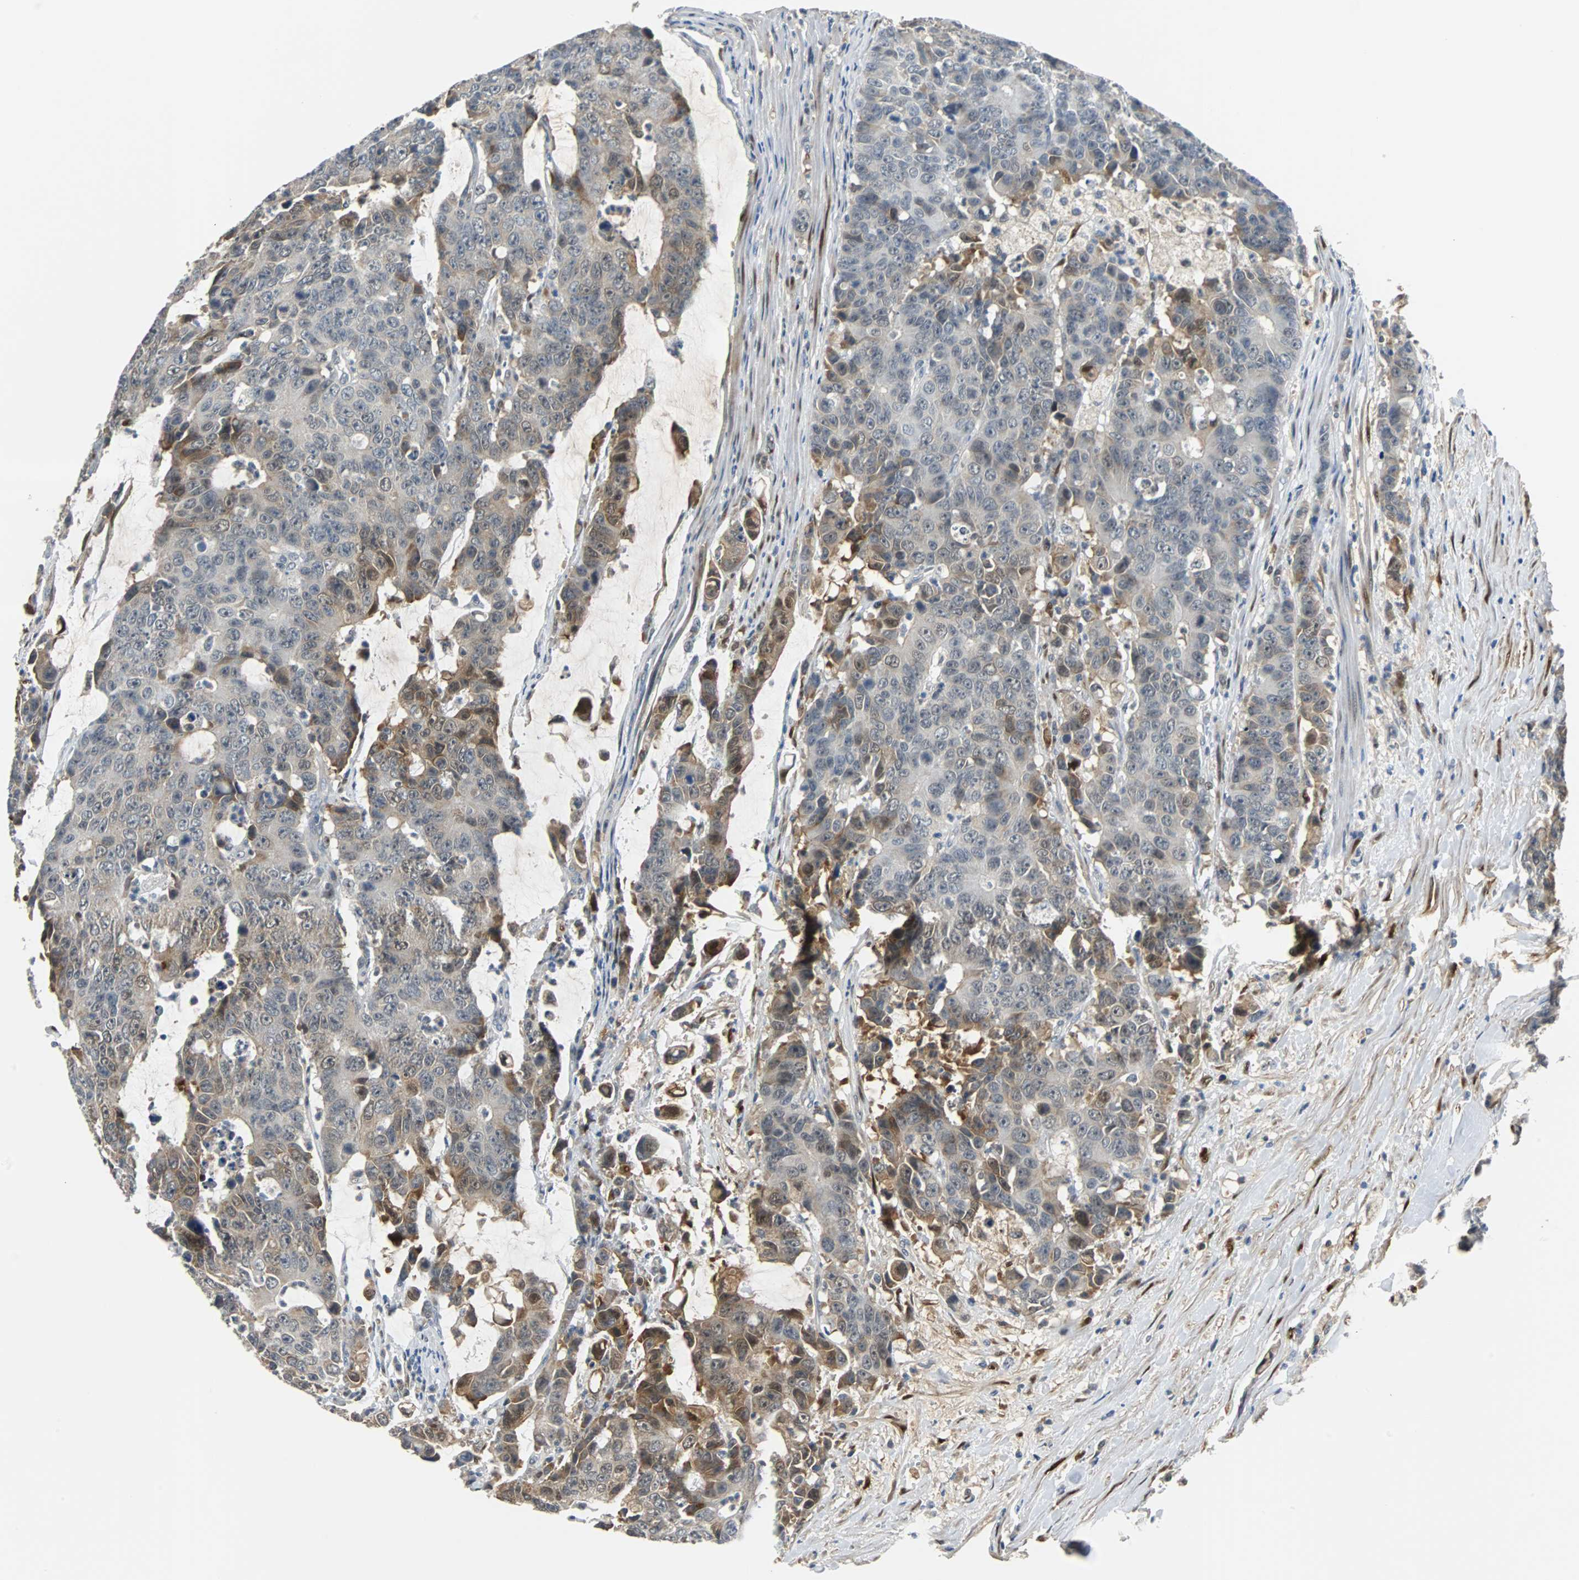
{"staining": {"intensity": "moderate", "quantity": "<25%", "location": "cytoplasmic/membranous"}, "tissue": "colorectal cancer", "cell_type": "Tumor cells", "image_type": "cancer", "snomed": [{"axis": "morphology", "description": "Adenocarcinoma, NOS"}, {"axis": "topography", "description": "Colon"}], "caption": "Immunohistochemical staining of human adenocarcinoma (colorectal) demonstrates low levels of moderate cytoplasmic/membranous positivity in approximately <25% of tumor cells.", "gene": "FHL2", "patient": {"sex": "female", "age": 86}}